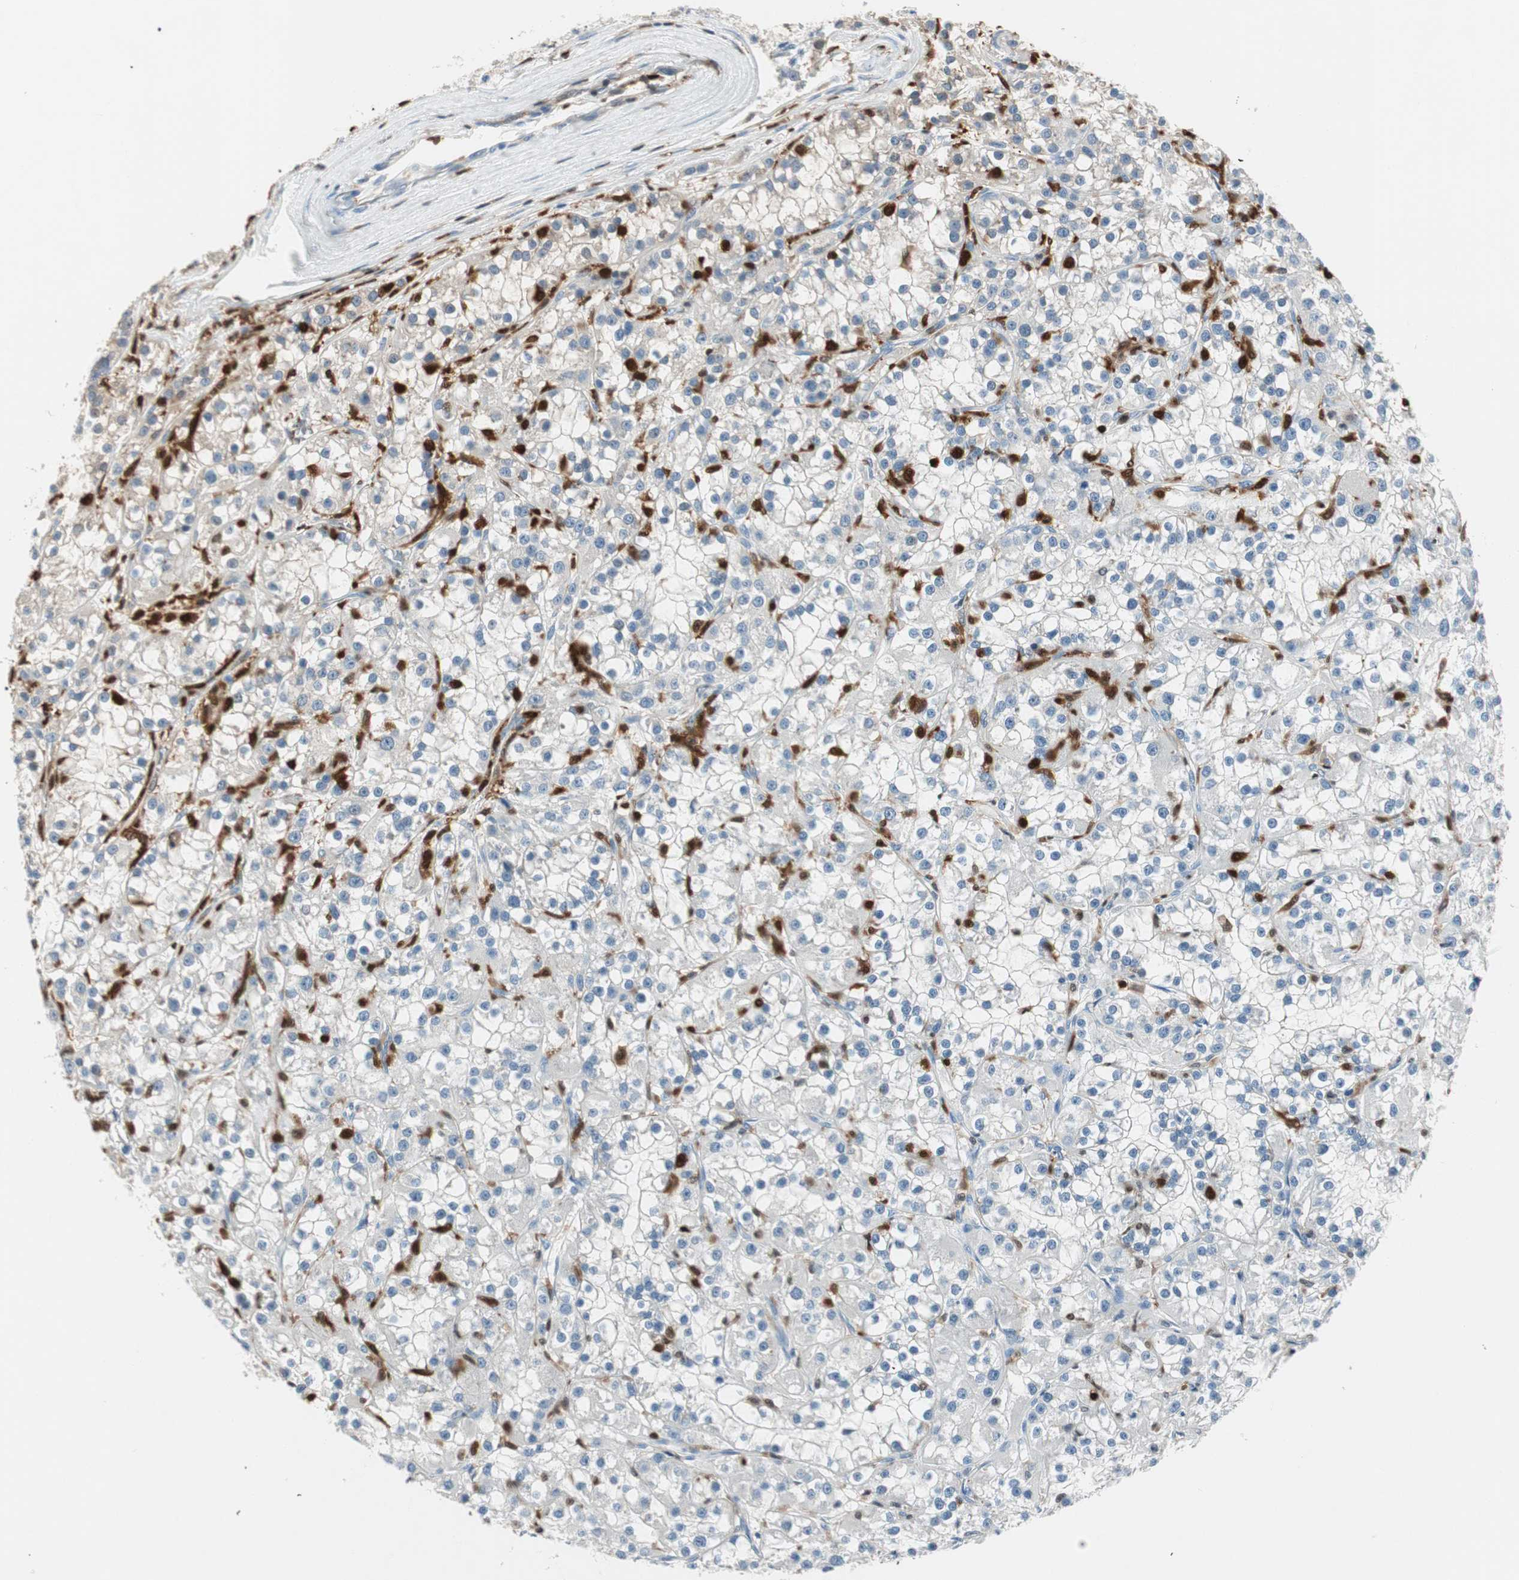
{"staining": {"intensity": "negative", "quantity": "none", "location": "none"}, "tissue": "renal cancer", "cell_type": "Tumor cells", "image_type": "cancer", "snomed": [{"axis": "morphology", "description": "Adenocarcinoma, NOS"}, {"axis": "topography", "description": "Kidney"}], "caption": "A micrograph of human renal cancer (adenocarcinoma) is negative for staining in tumor cells. The staining is performed using DAB (3,3'-diaminobenzidine) brown chromogen with nuclei counter-stained in using hematoxylin.", "gene": "COTL1", "patient": {"sex": "female", "age": 52}}